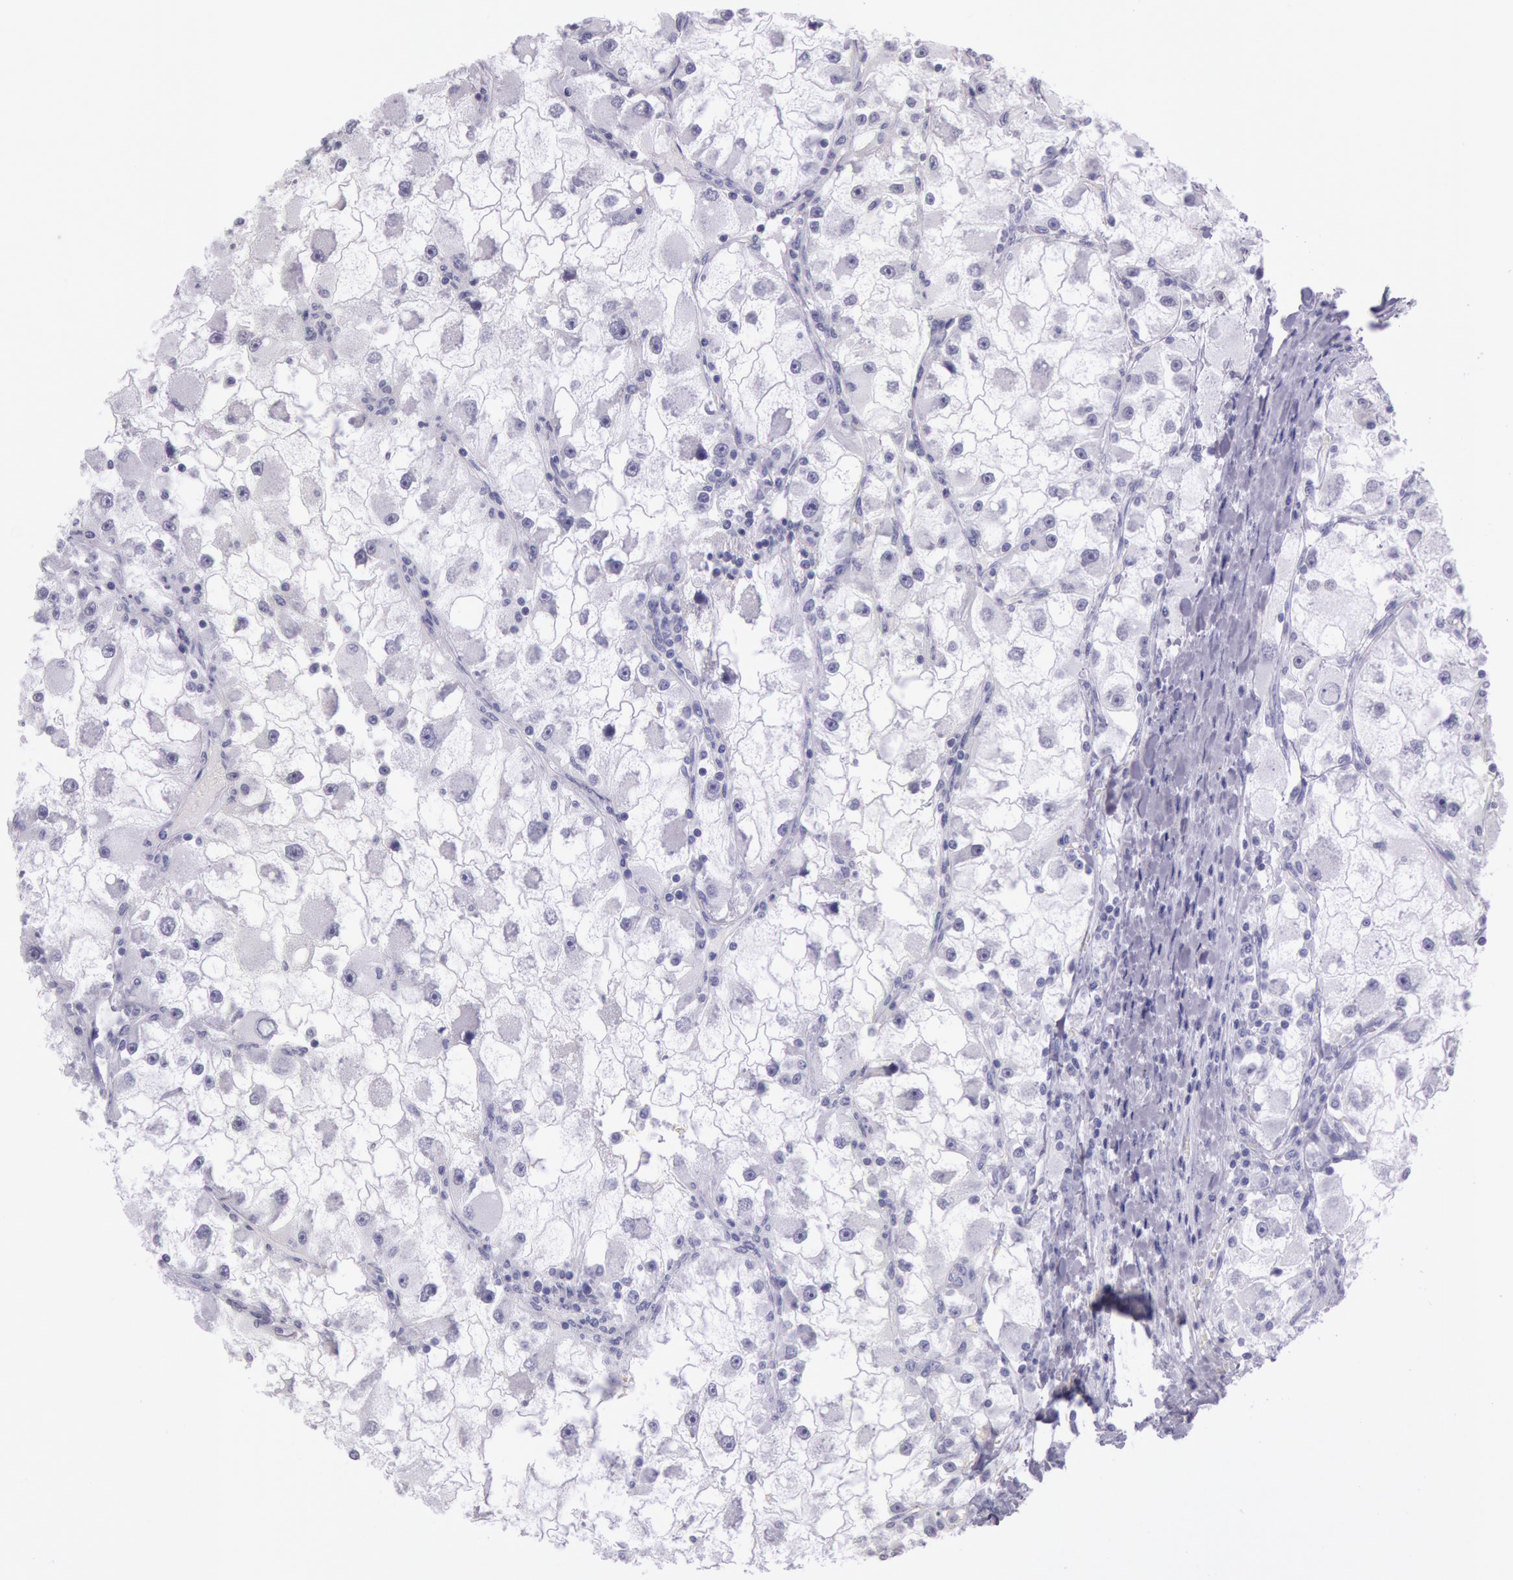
{"staining": {"intensity": "negative", "quantity": "none", "location": "none"}, "tissue": "renal cancer", "cell_type": "Tumor cells", "image_type": "cancer", "snomed": [{"axis": "morphology", "description": "Adenocarcinoma, NOS"}, {"axis": "topography", "description": "Kidney"}], "caption": "Tumor cells are negative for protein expression in human renal adenocarcinoma. The staining is performed using DAB brown chromogen with nuclei counter-stained in using hematoxylin.", "gene": "ESS2", "patient": {"sex": "female", "age": 73}}